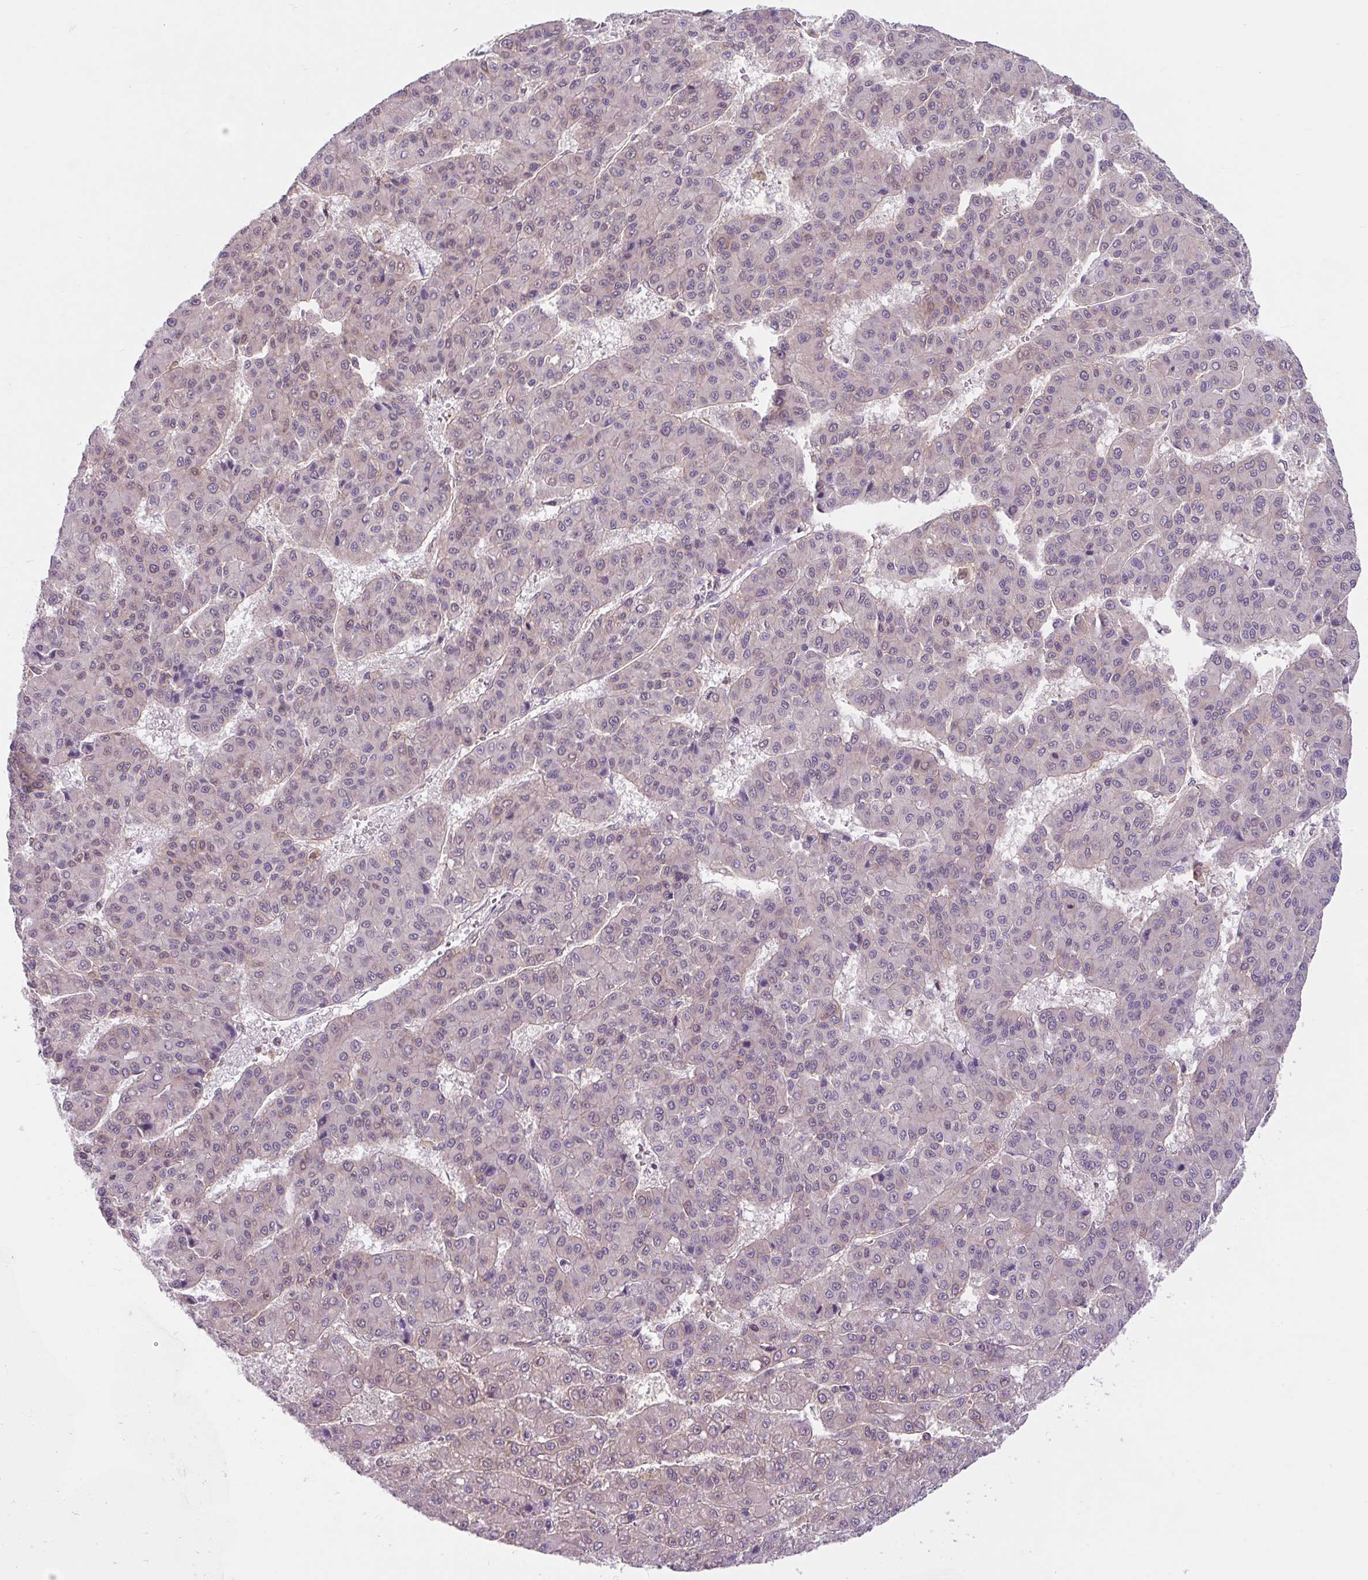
{"staining": {"intensity": "weak", "quantity": "25%-75%", "location": "cytoplasmic/membranous,nuclear"}, "tissue": "liver cancer", "cell_type": "Tumor cells", "image_type": "cancer", "snomed": [{"axis": "morphology", "description": "Carcinoma, Hepatocellular, NOS"}, {"axis": "topography", "description": "Liver"}], "caption": "The photomicrograph displays a brown stain indicating the presence of a protein in the cytoplasmic/membranous and nuclear of tumor cells in hepatocellular carcinoma (liver). Using DAB (3,3'-diaminobenzidine) (brown) and hematoxylin (blue) stains, captured at high magnification using brightfield microscopy.", "gene": "RALBP1", "patient": {"sex": "male", "age": 70}}